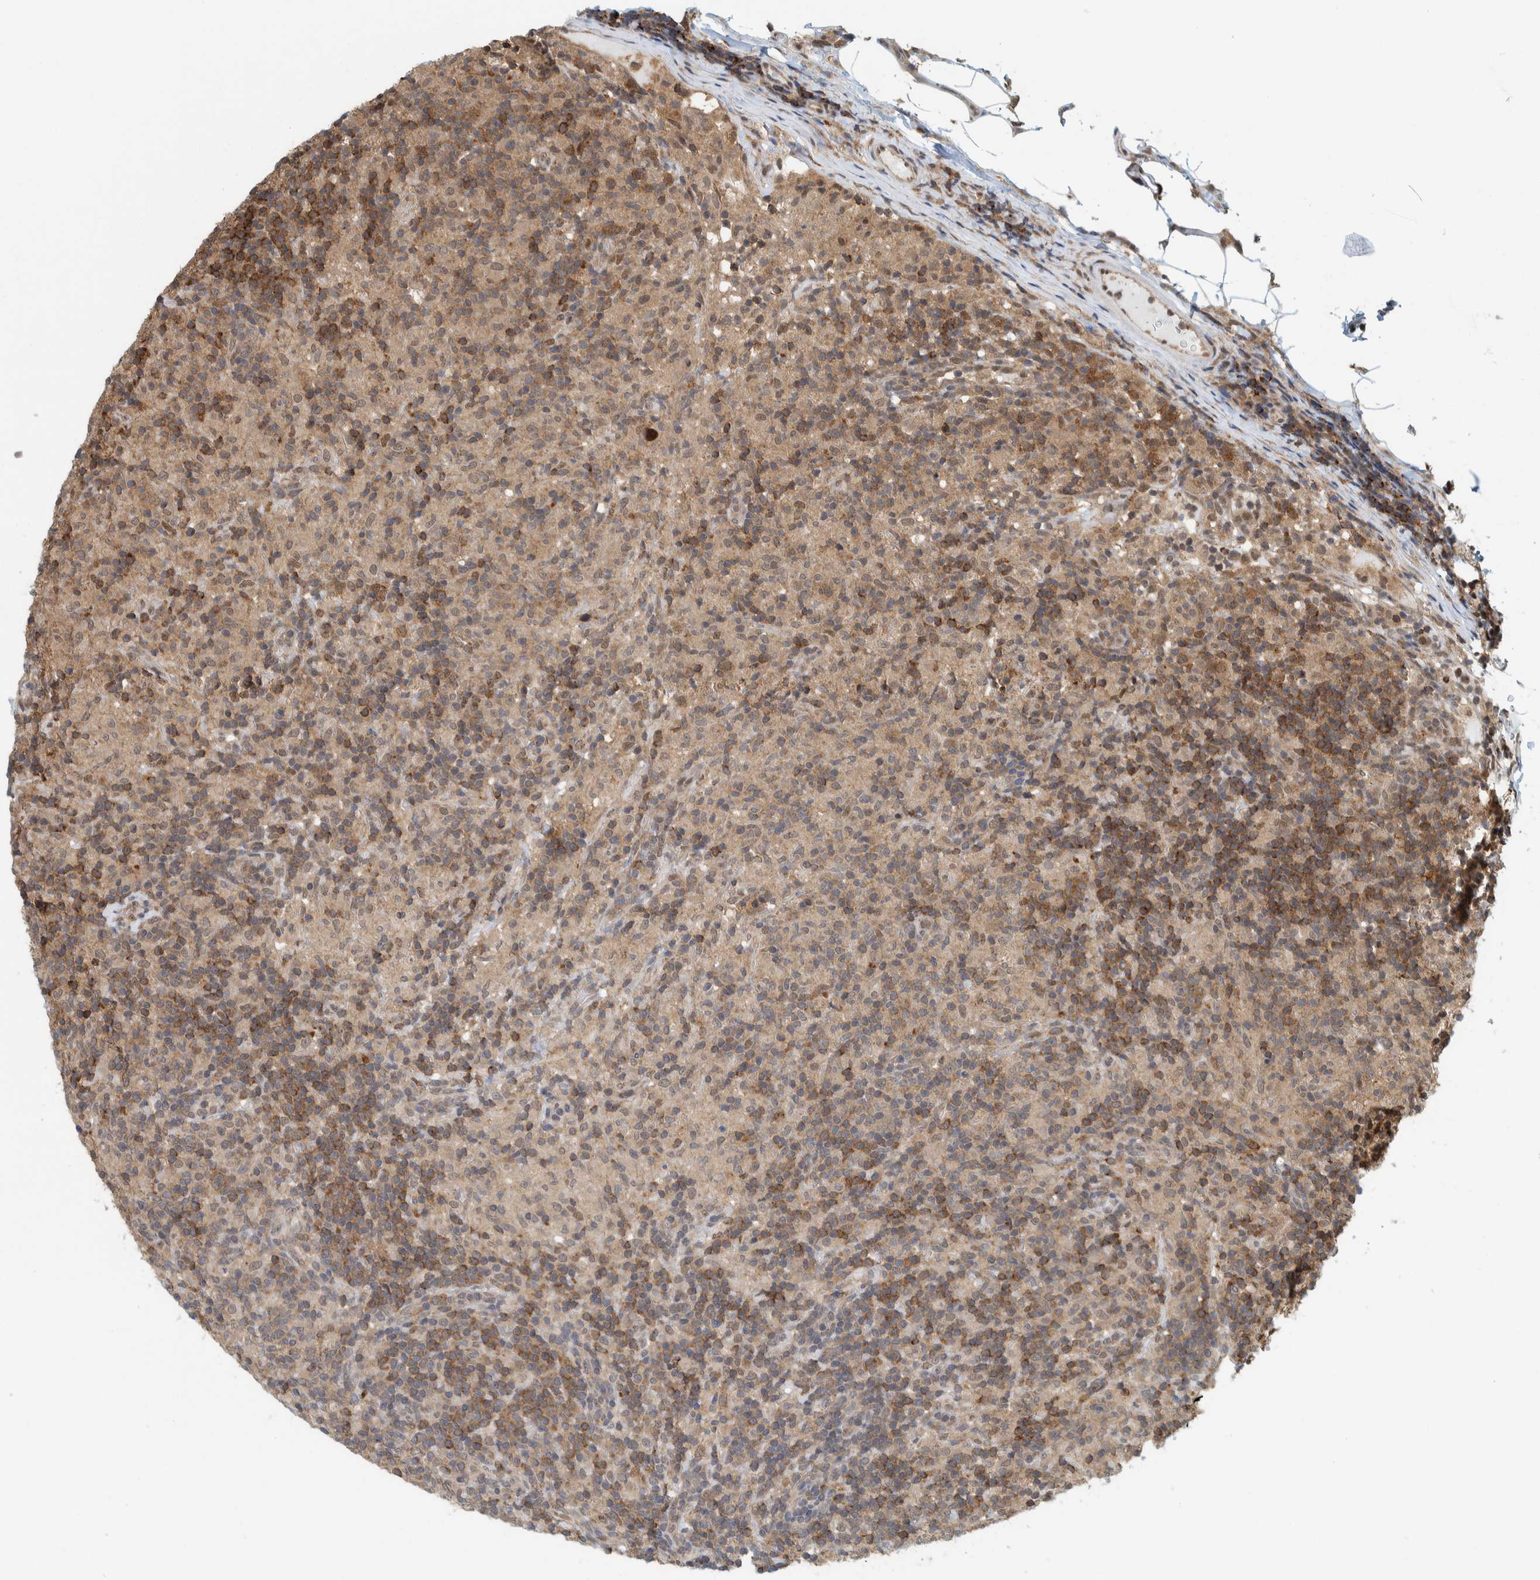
{"staining": {"intensity": "negative", "quantity": "none", "location": "none"}, "tissue": "lymphoma", "cell_type": "Tumor cells", "image_type": "cancer", "snomed": [{"axis": "morphology", "description": "Hodgkin's disease, NOS"}, {"axis": "topography", "description": "Lymph node"}], "caption": "Tumor cells show no significant expression in Hodgkin's disease.", "gene": "COPS3", "patient": {"sex": "male", "age": 70}}